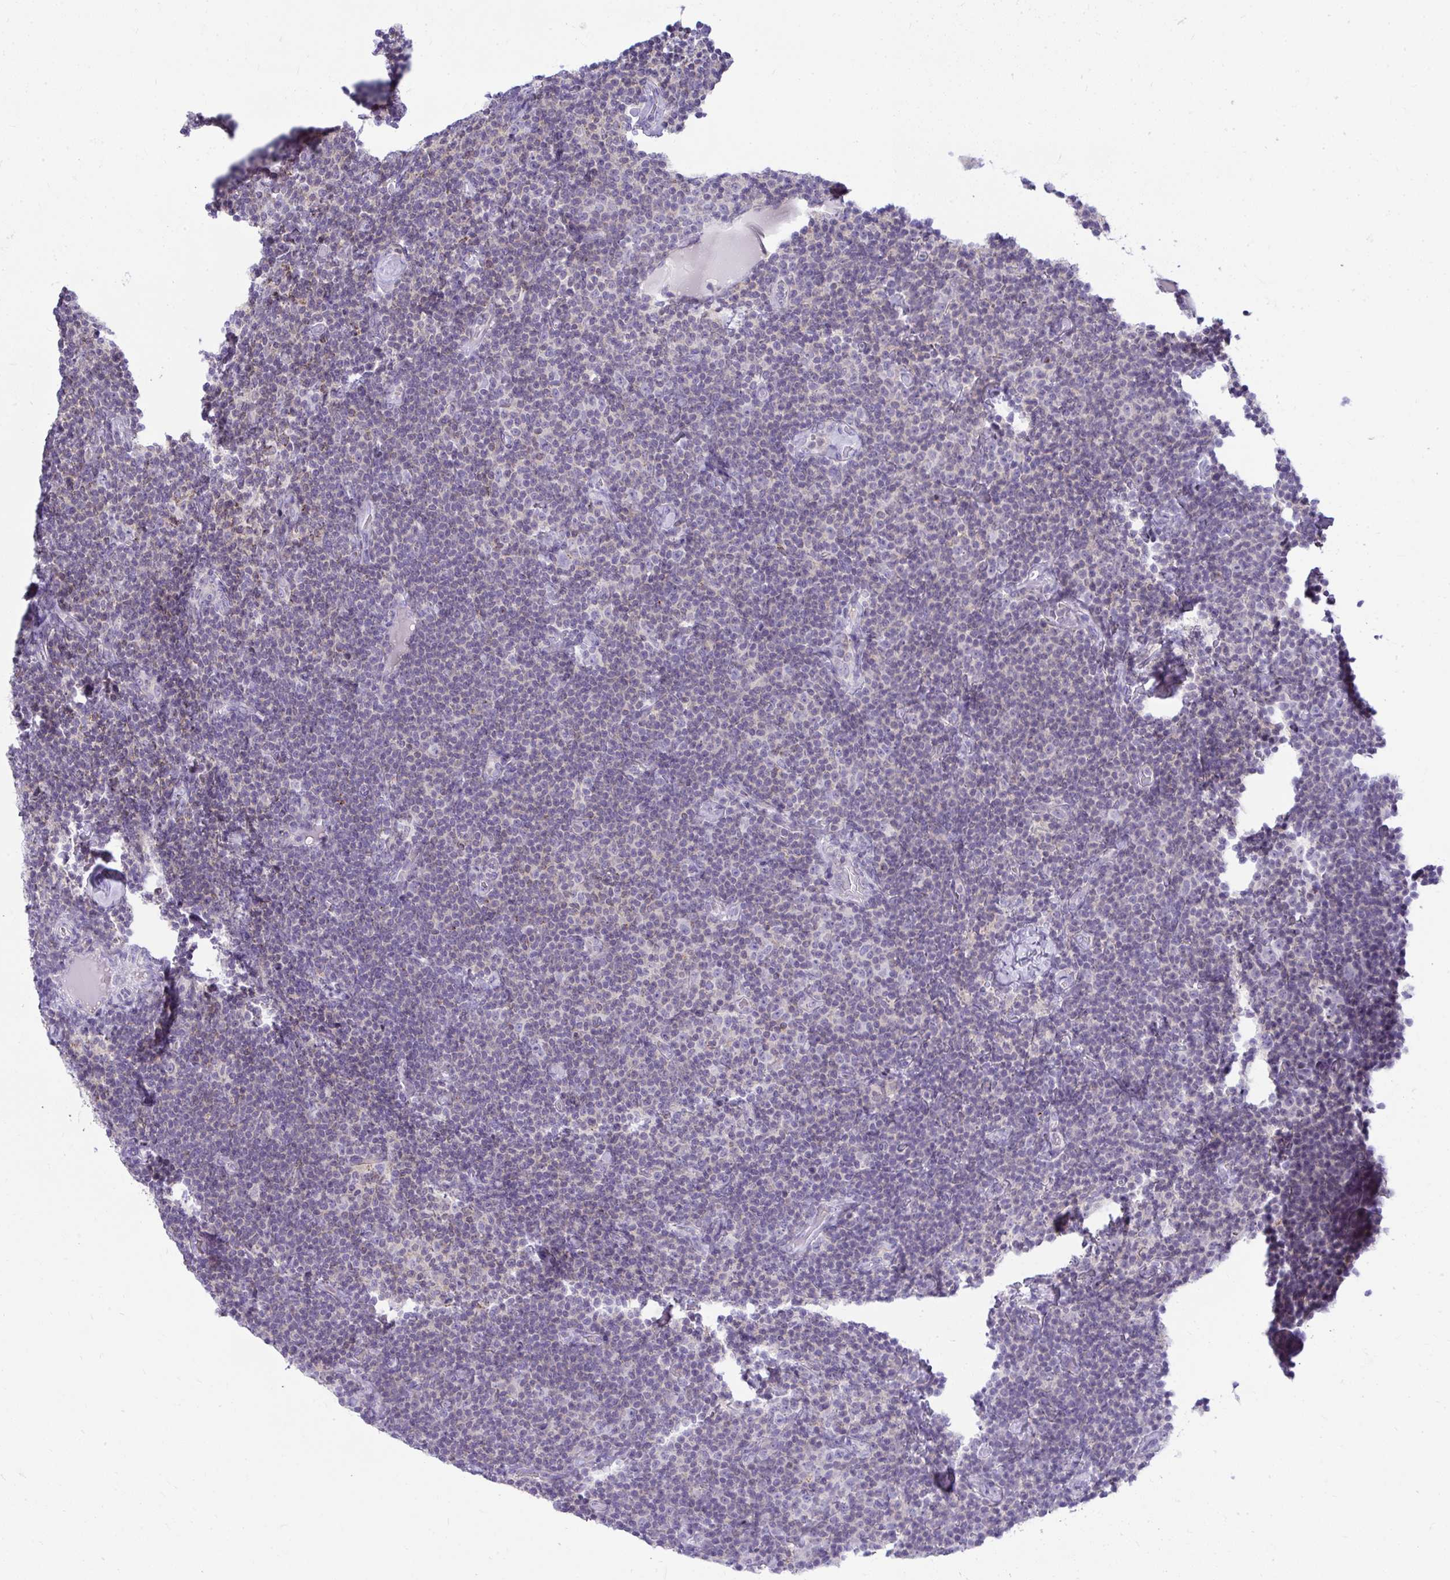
{"staining": {"intensity": "weak", "quantity": "25%-75%", "location": "cytoplasmic/membranous"}, "tissue": "lymphoma", "cell_type": "Tumor cells", "image_type": "cancer", "snomed": [{"axis": "morphology", "description": "Malignant lymphoma, non-Hodgkin's type, Low grade"}, {"axis": "topography", "description": "Lymph node"}], "caption": "This is a micrograph of immunohistochemistry (IHC) staining of malignant lymphoma, non-Hodgkin's type (low-grade), which shows weak expression in the cytoplasmic/membranous of tumor cells.", "gene": "VPS4B", "patient": {"sex": "male", "age": 81}}